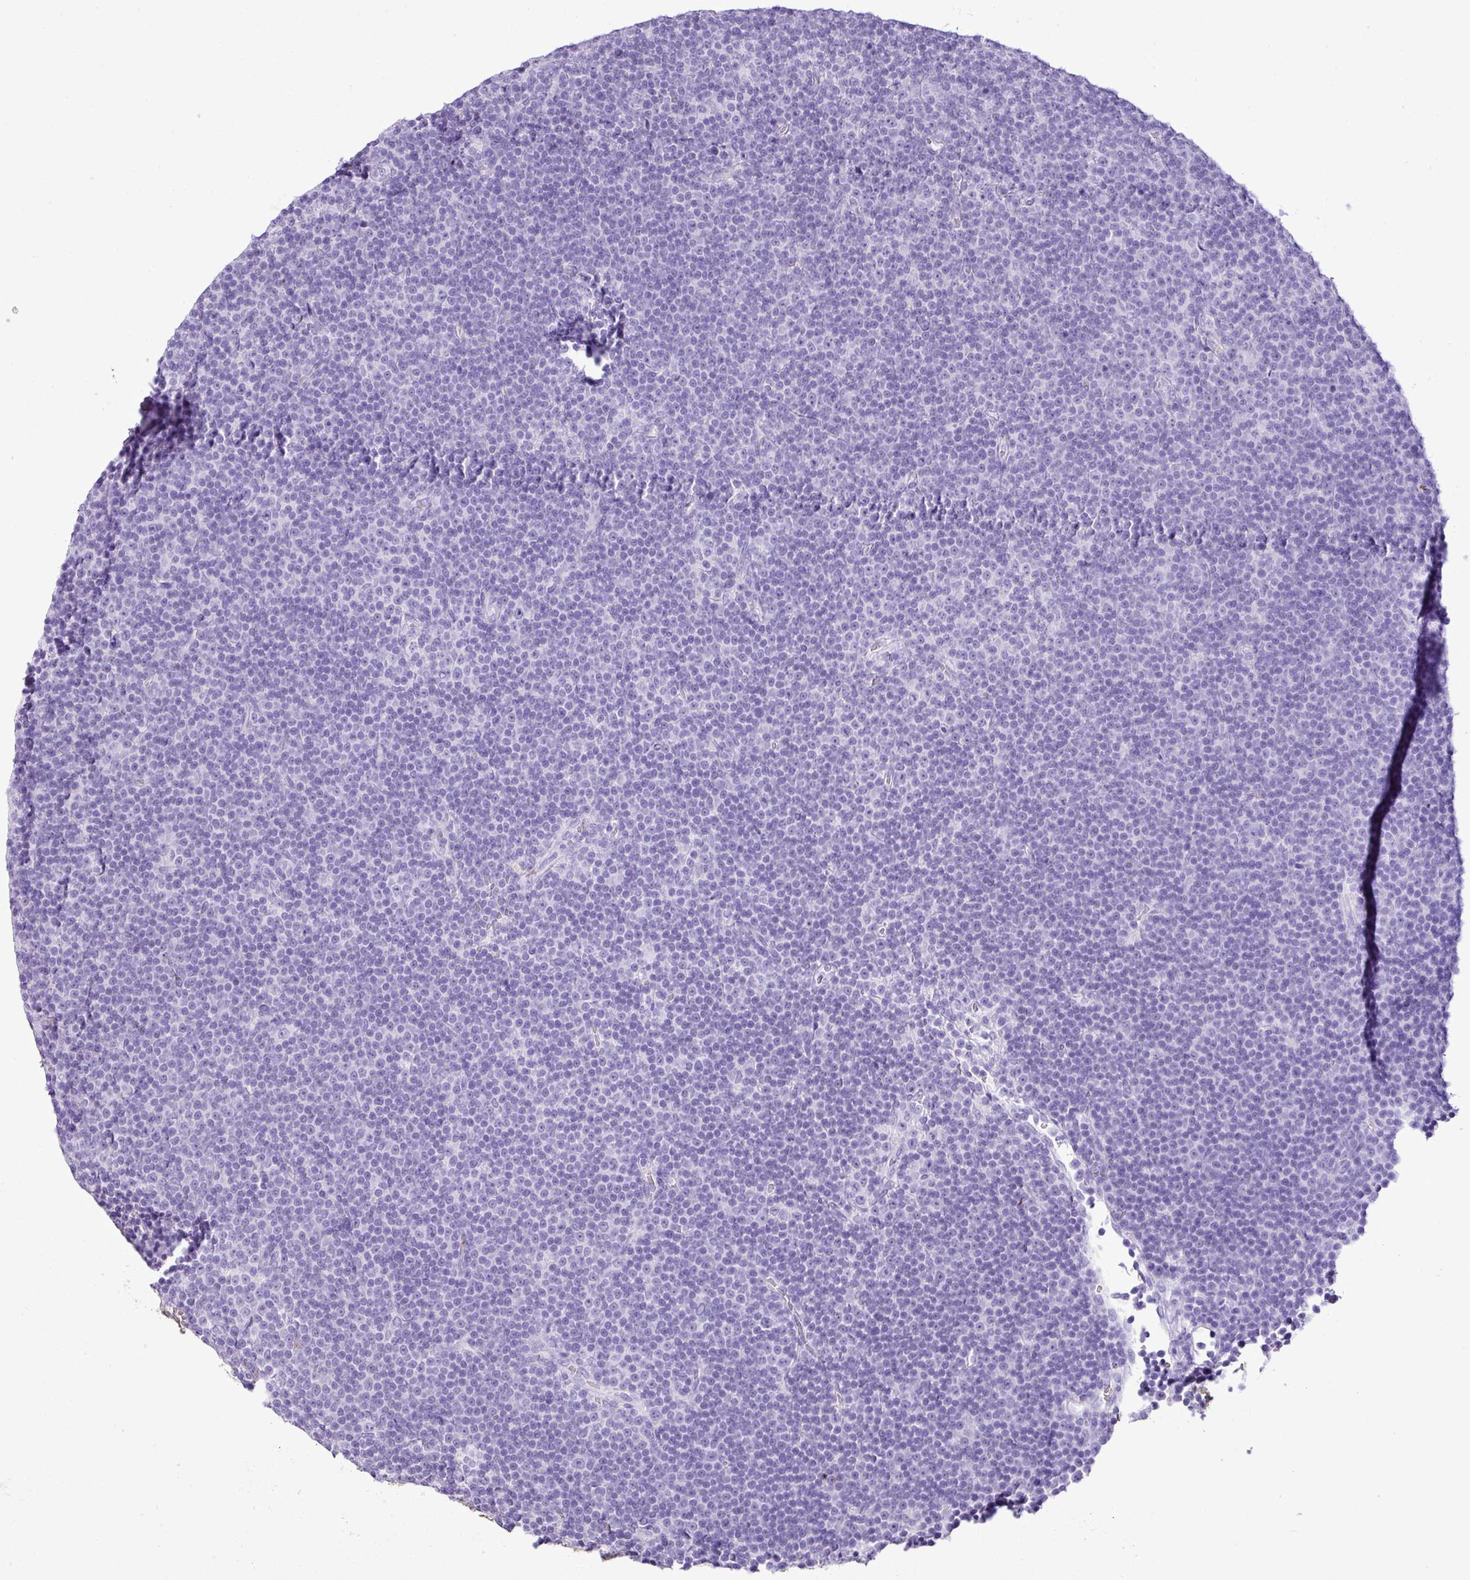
{"staining": {"intensity": "negative", "quantity": "none", "location": "none"}, "tissue": "lymphoma", "cell_type": "Tumor cells", "image_type": "cancer", "snomed": [{"axis": "morphology", "description": "Malignant lymphoma, non-Hodgkin's type, Low grade"}, {"axis": "topography", "description": "Lymph node"}], "caption": "Protein analysis of lymphoma demonstrates no significant positivity in tumor cells. The staining was performed using DAB to visualize the protein expression in brown, while the nuclei were stained in blue with hematoxylin (Magnification: 20x).", "gene": "ZSCAN5A", "patient": {"sex": "female", "age": 67}}